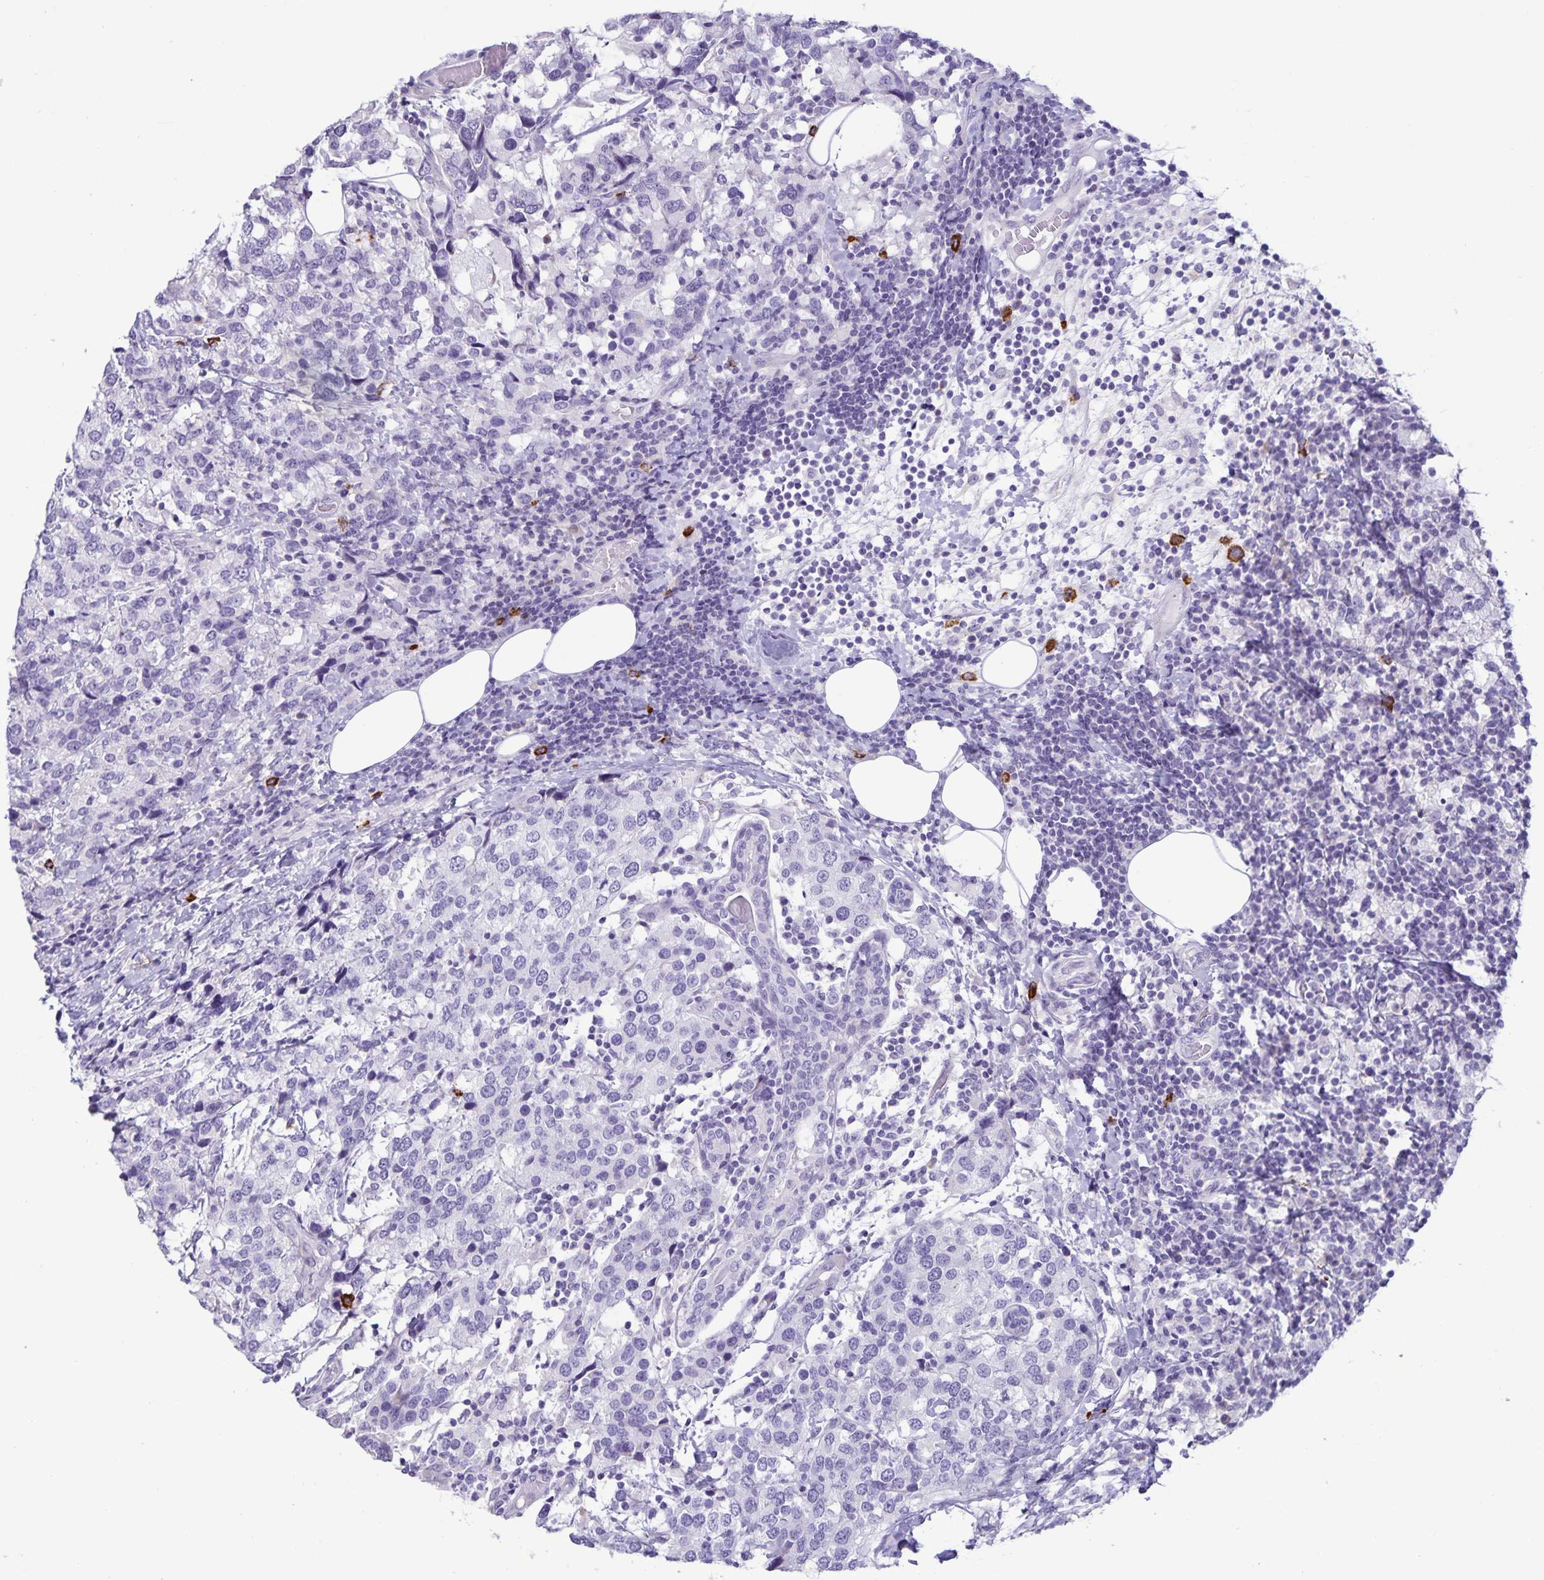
{"staining": {"intensity": "negative", "quantity": "none", "location": "none"}, "tissue": "breast cancer", "cell_type": "Tumor cells", "image_type": "cancer", "snomed": [{"axis": "morphology", "description": "Lobular carcinoma"}, {"axis": "topography", "description": "Breast"}], "caption": "An IHC micrograph of breast cancer is shown. There is no staining in tumor cells of breast cancer.", "gene": "IBTK", "patient": {"sex": "female", "age": 59}}